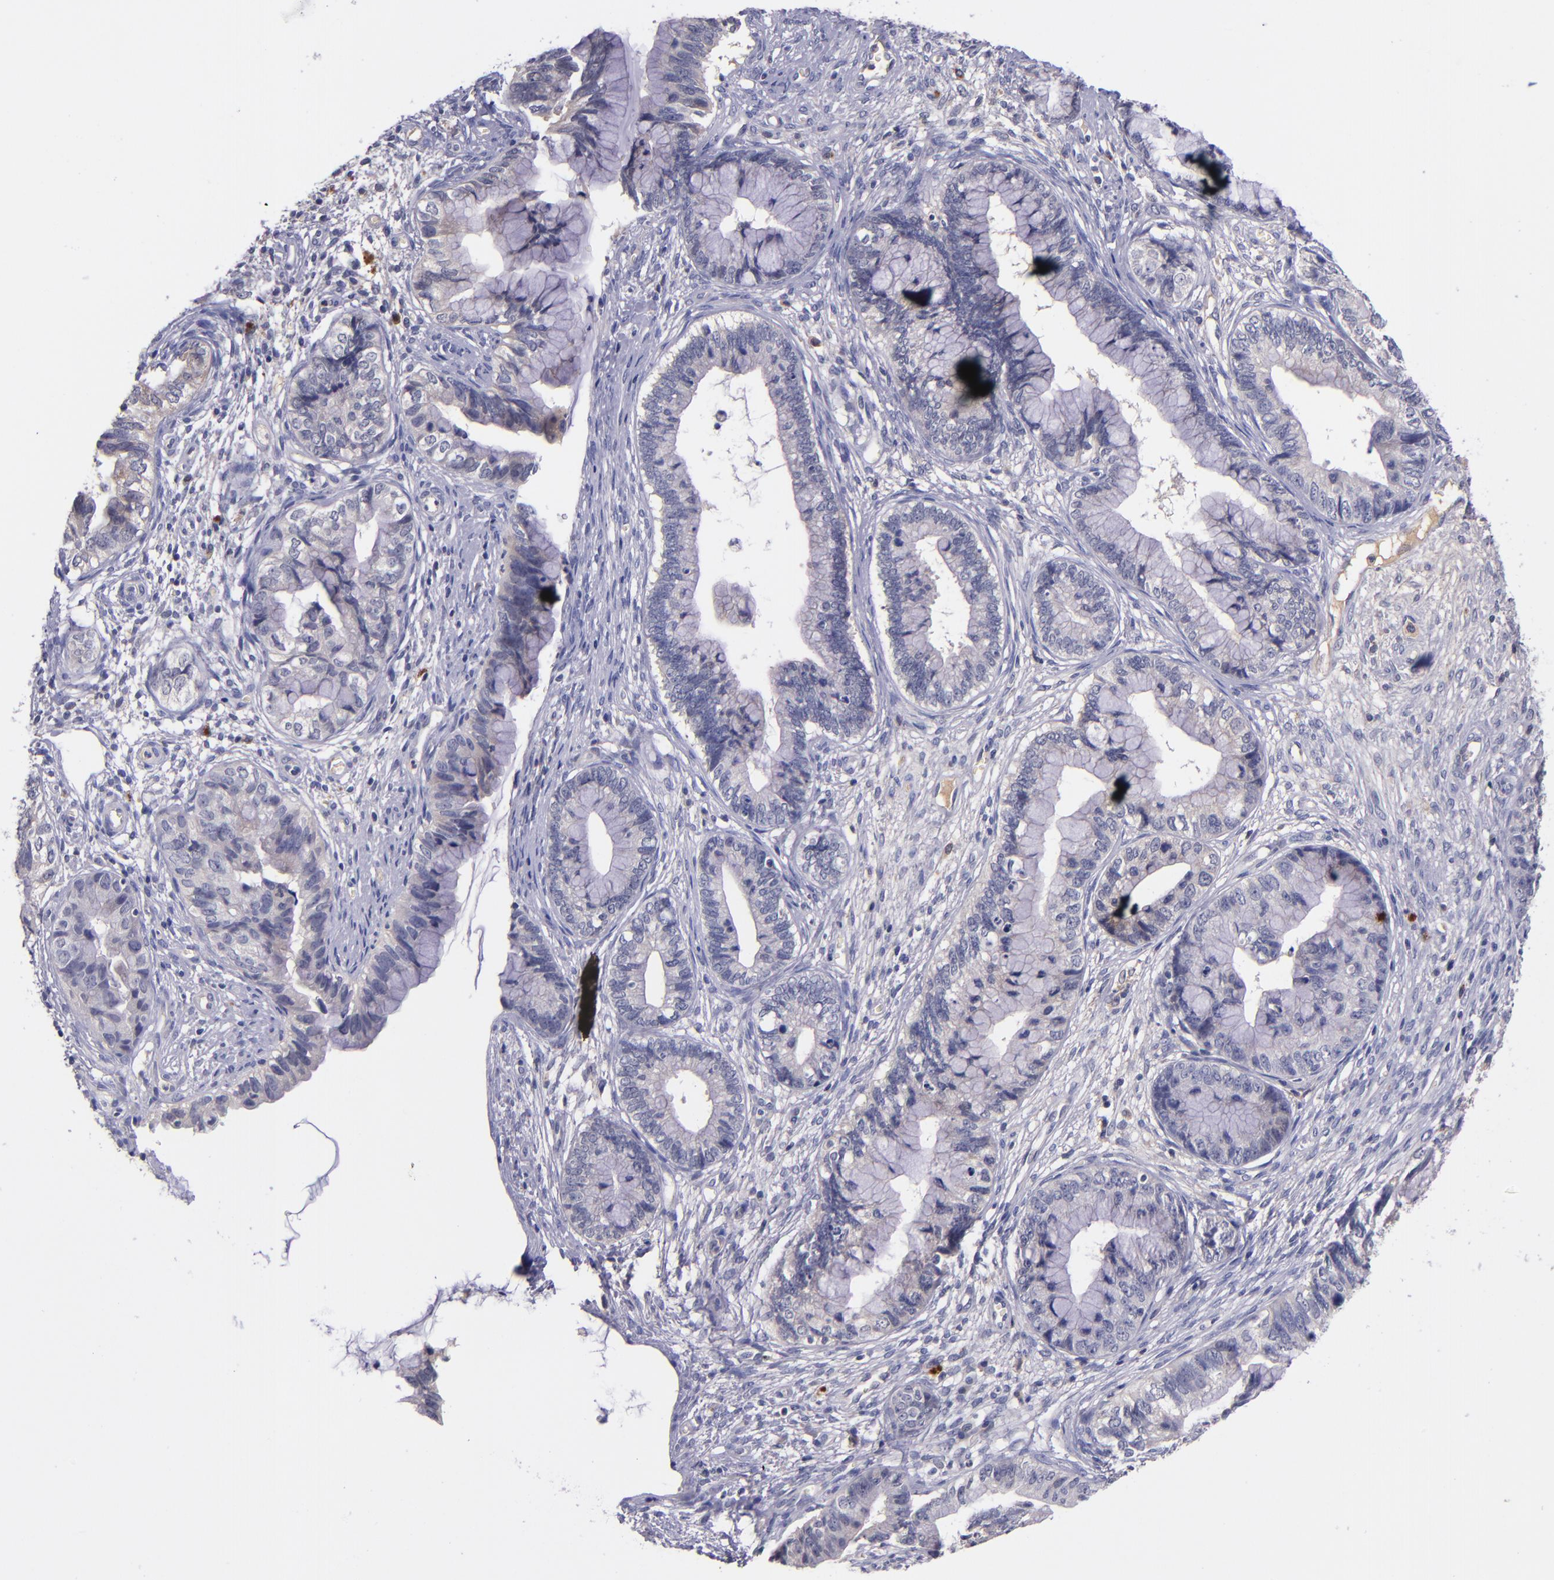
{"staining": {"intensity": "negative", "quantity": "none", "location": "none"}, "tissue": "cervical cancer", "cell_type": "Tumor cells", "image_type": "cancer", "snomed": [{"axis": "morphology", "description": "Adenocarcinoma, NOS"}, {"axis": "topography", "description": "Cervix"}], "caption": "Immunohistochemistry image of neoplastic tissue: human cervical cancer (adenocarcinoma) stained with DAB (3,3'-diaminobenzidine) displays no significant protein positivity in tumor cells.", "gene": "RBP4", "patient": {"sex": "female", "age": 44}}